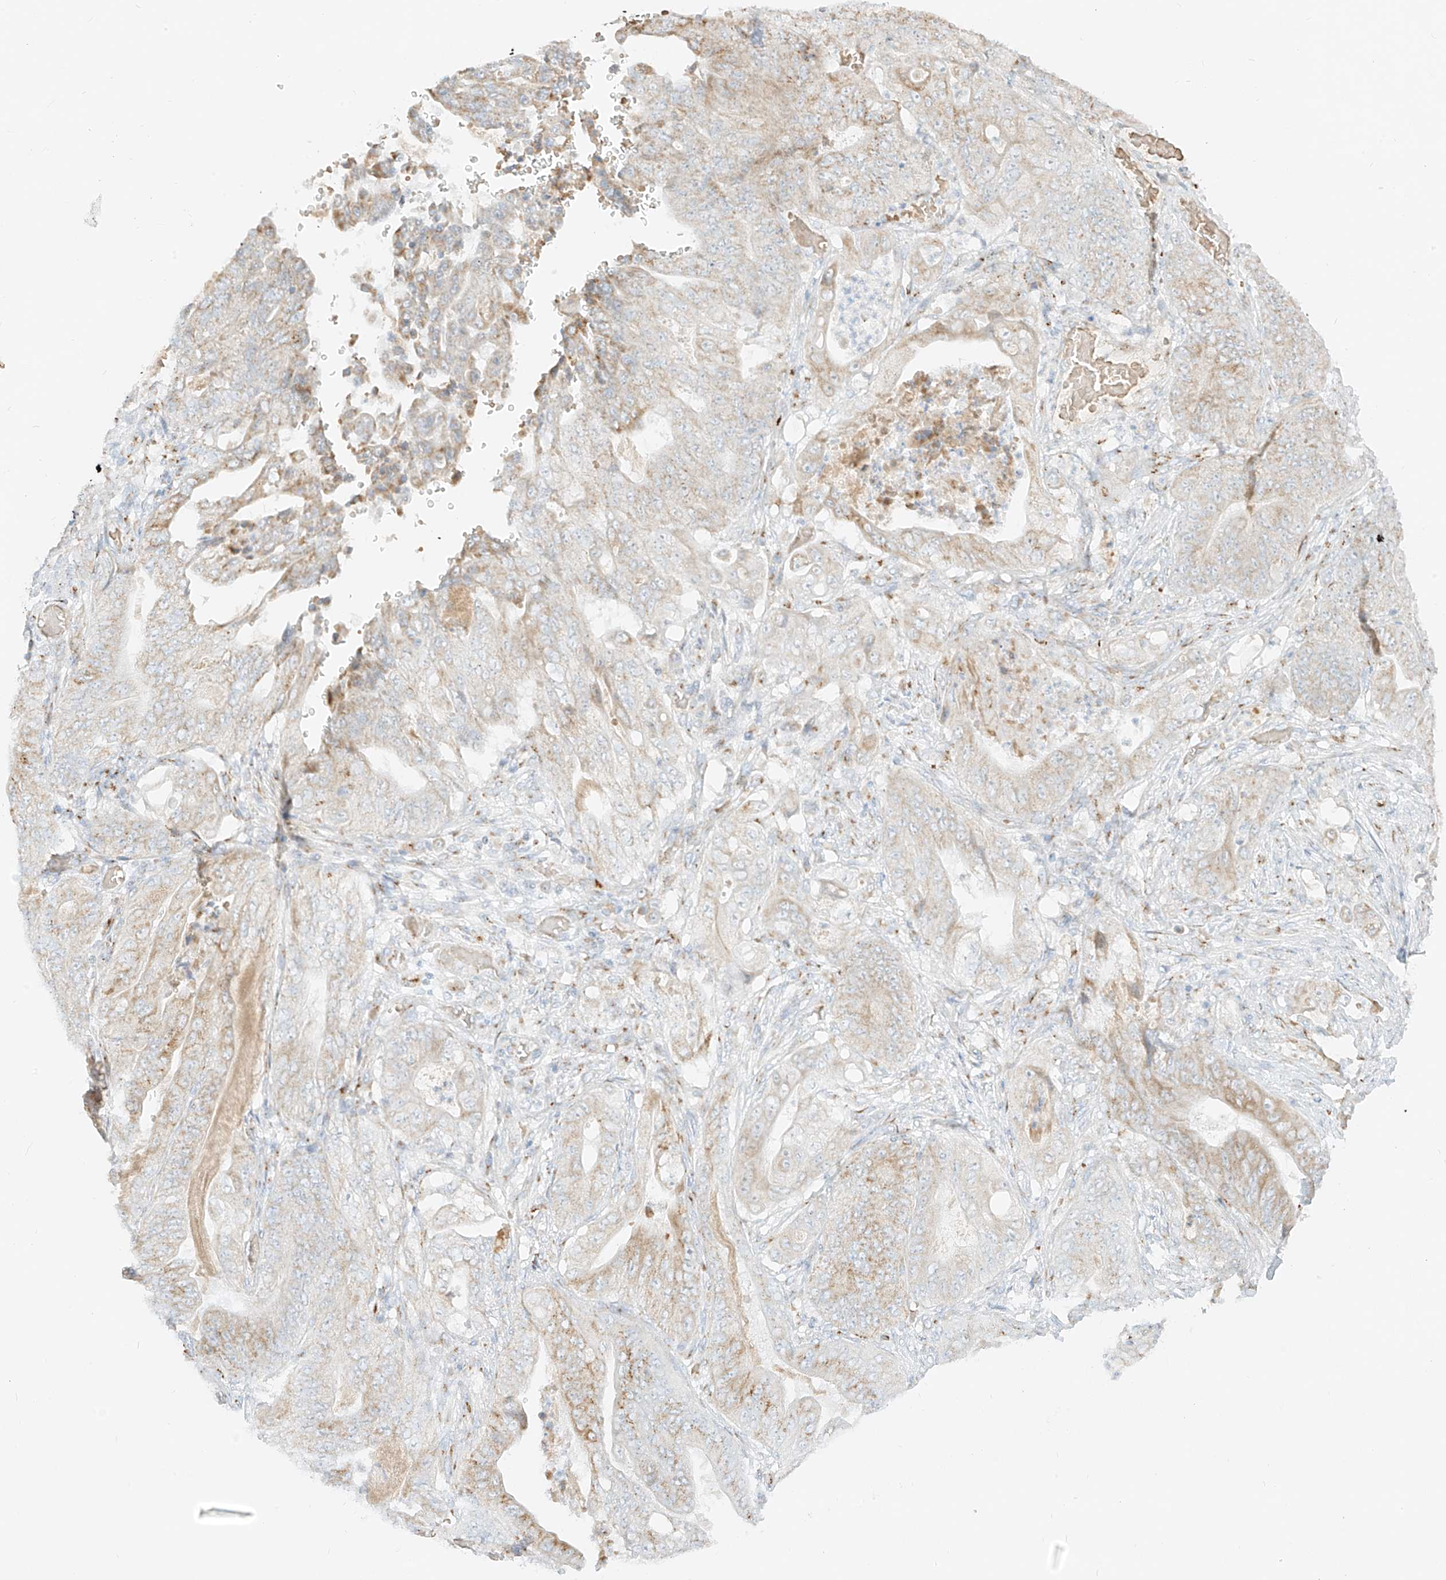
{"staining": {"intensity": "weak", "quantity": ">75%", "location": "cytoplasmic/membranous"}, "tissue": "stomach cancer", "cell_type": "Tumor cells", "image_type": "cancer", "snomed": [{"axis": "morphology", "description": "Adenocarcinoma, NOS"}, {"axis": "topography", "description": "Stomach"}], "caption": "Immunohistochemistry of stomach adenocarcinoma exhibits low levels of weak cytoplasmic/membranous positivity in approximately >75% of tumor cells. (DAB (3,3'-diaminobenzidine) IHC, brown staining for protein, blue staining for nuclei).", "gene": "TMEM87B", "patient": {"sex": "female", "age": 73}}